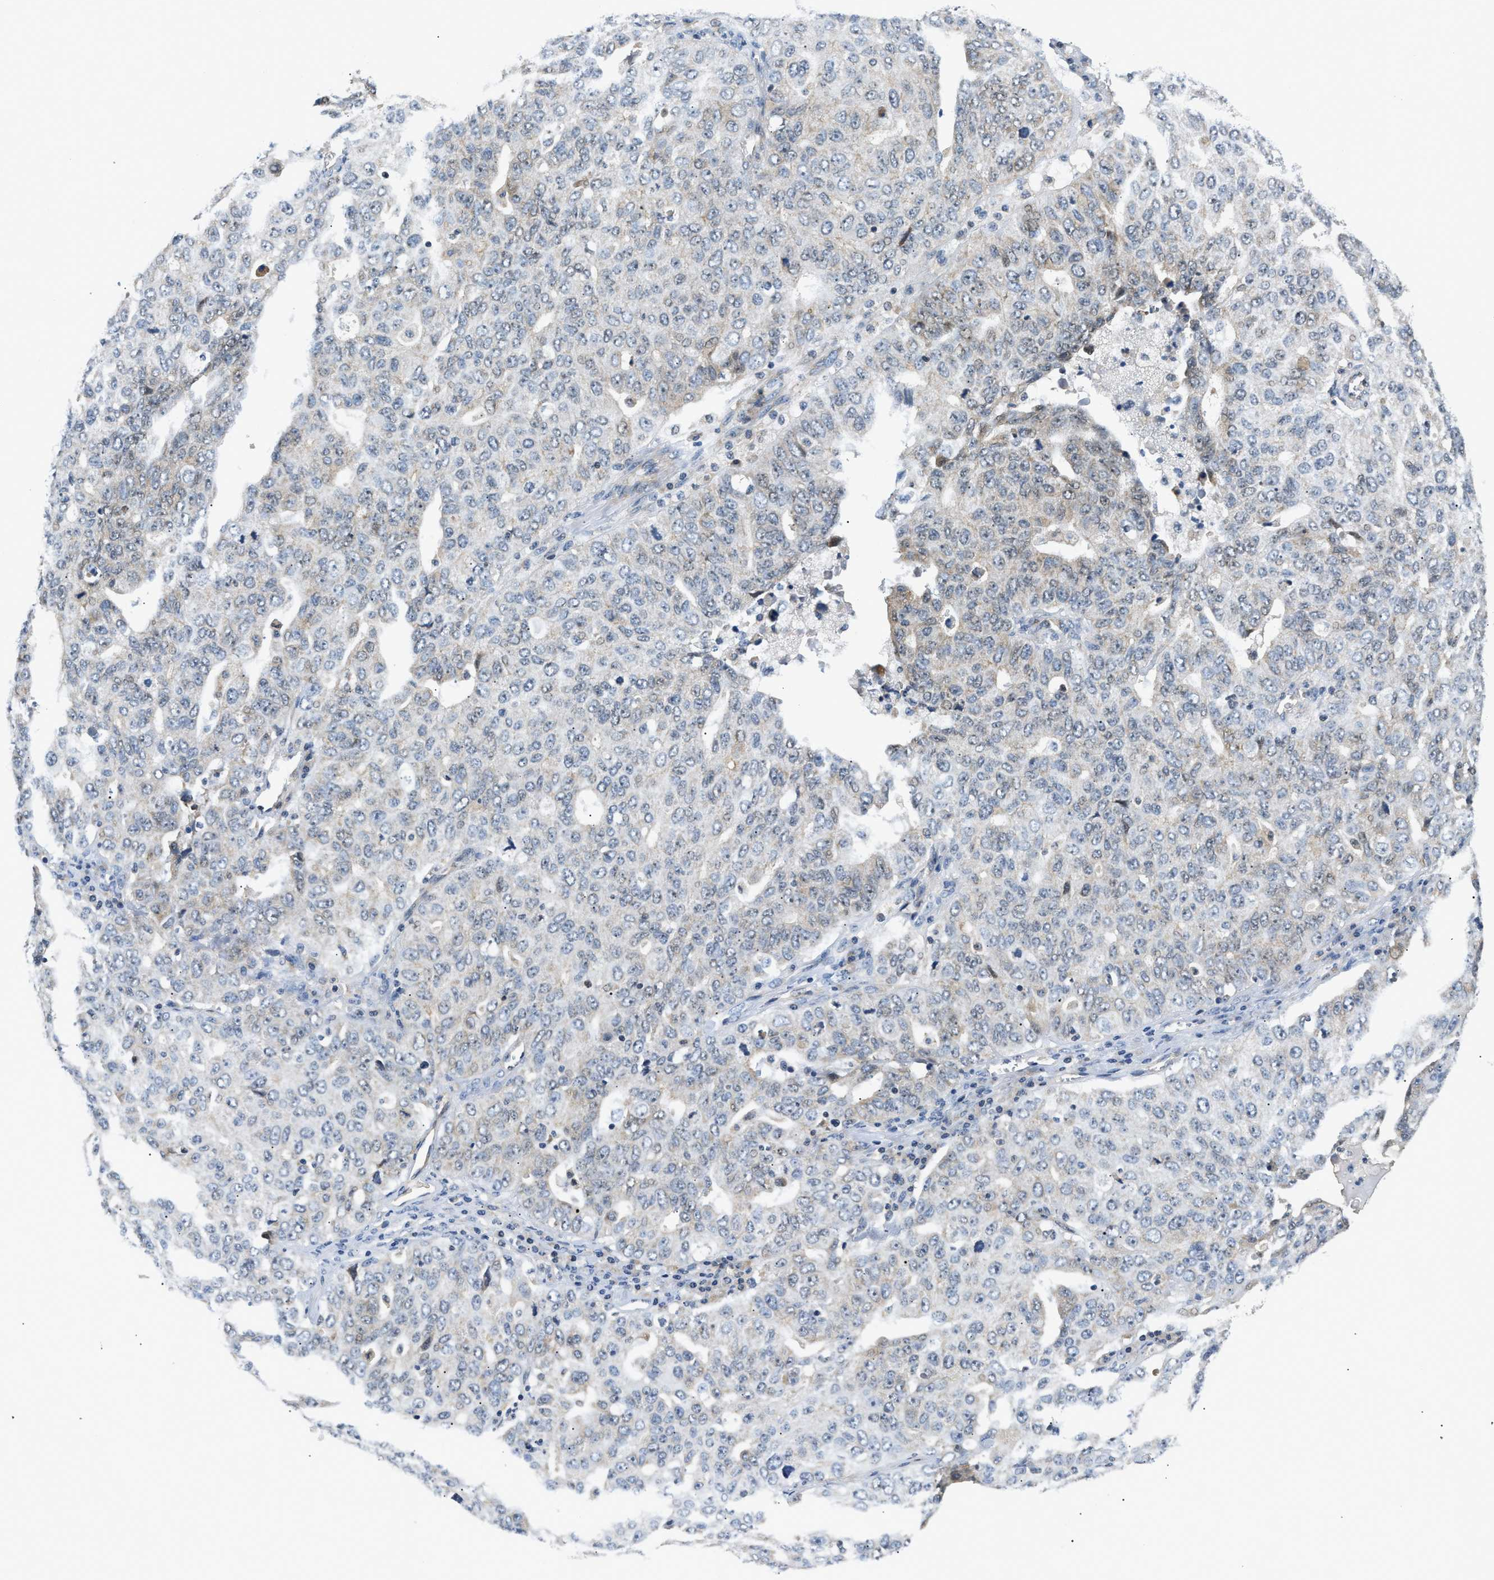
{"staining": {"intensity": "weak", "quantity": "<25%", "location": "cytoplasmic/membranous"}, "tissue": "ovarian cancer", "cell_type": "Tumor cells", "image_type": "cancer", "snomed": [{"axis": "morphology", "description": "Carcinoma, endometroid"}, {"axis": "topography", "description": "Ovary"}], "caption": "Immunohistochemistry (IHC) of ovarian cancer reveals no staining in tumor cells.", "gene": "TNIP2", "patient": {"sex": "female", "age": 62}}